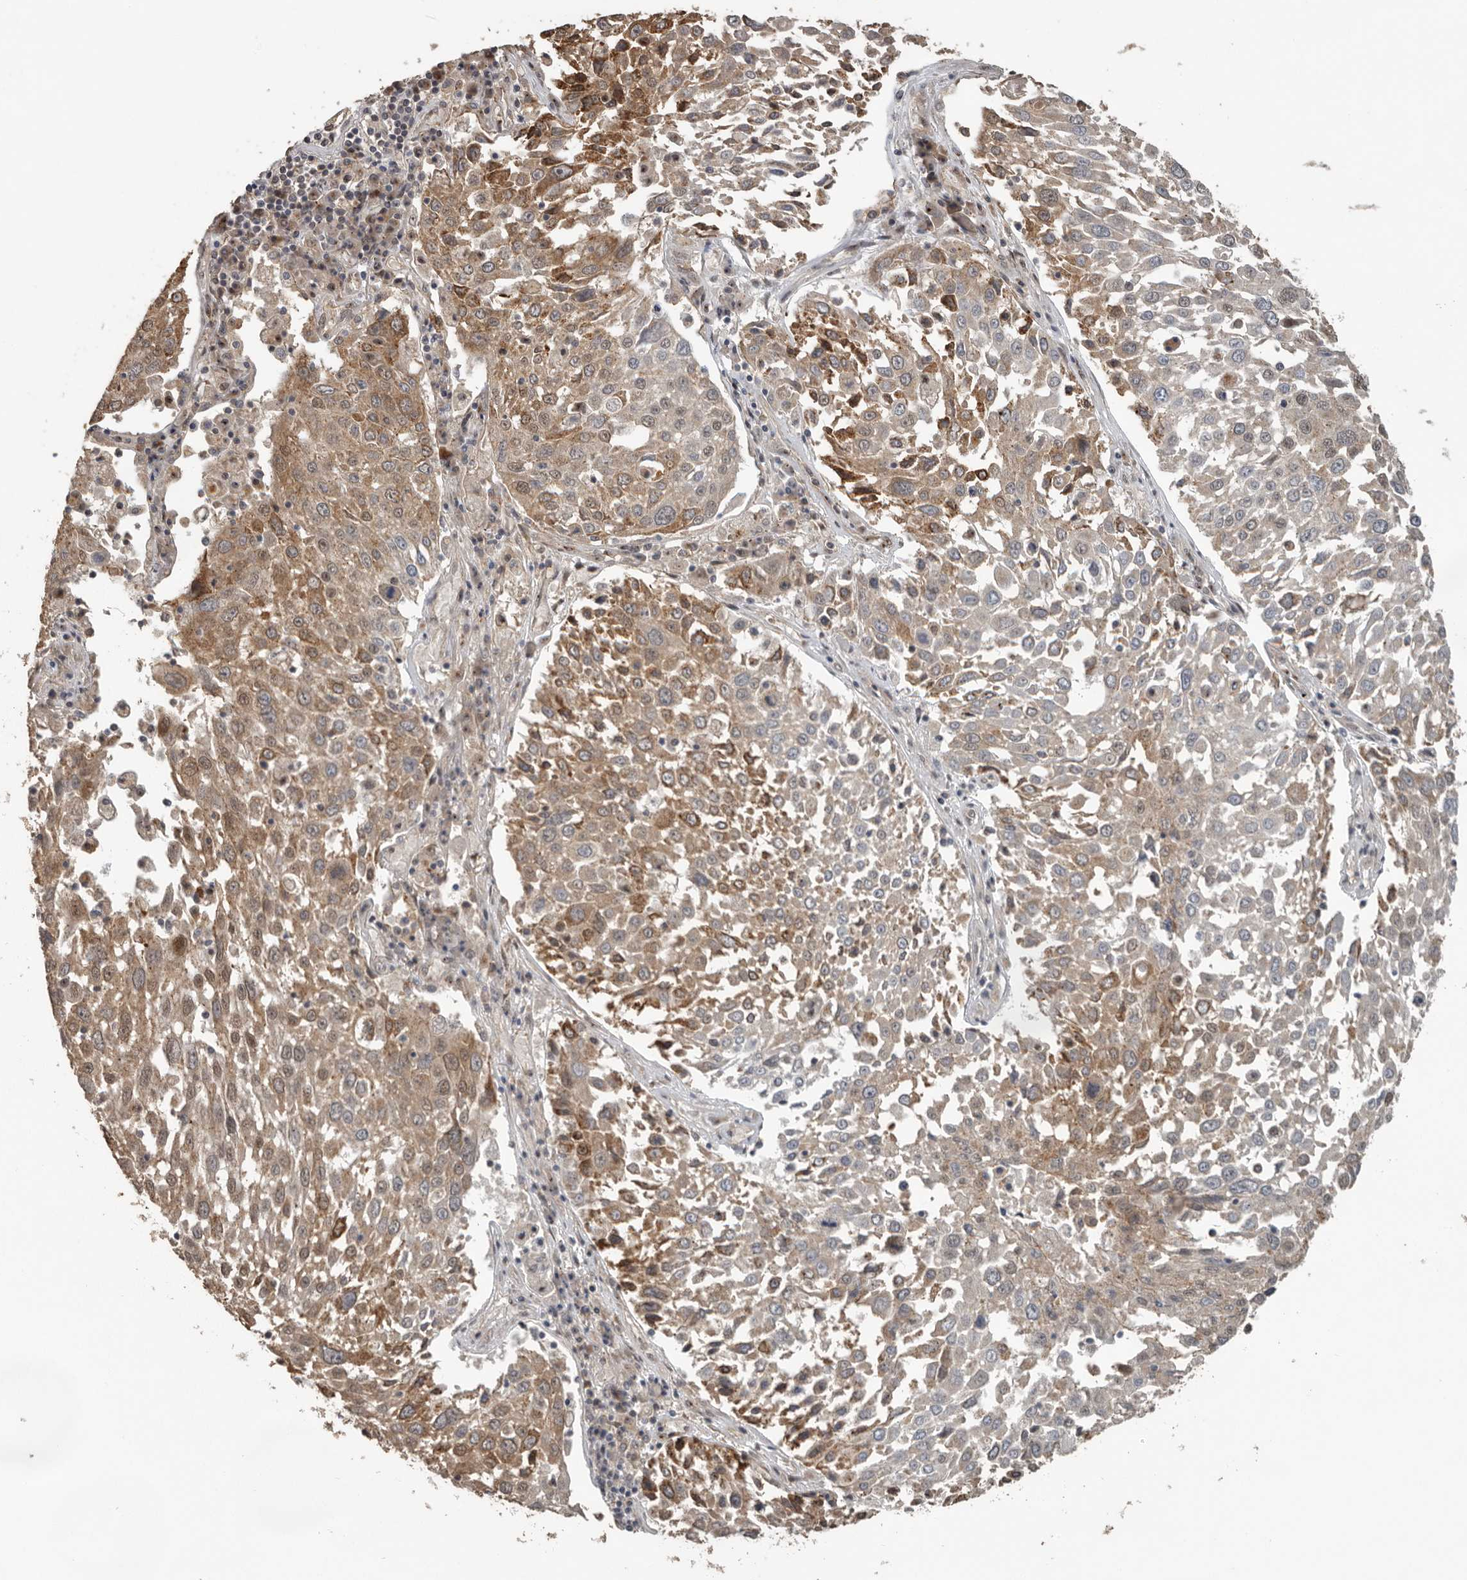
{"staining": {"intensity": "moderate", "quantity": ">75%", "location": "cytoplasmic/membranous,nuclear"}, "tissue": "lung cancer", "cell_type": "Tumor cells", "image_type": "cancer", "snomed": [{"axis": "morphology", "description": "Squamous cell carcinoma, NOS"}, {"axis": "topography", "description": "Lung"}], "caption": "Moderate cytoplasmic/membranous and nuclear protein positivity is appreciated in about >75% of tumor cells in lung squamous cell carcinoma. (brown staining indicates protein expression, while blue staining denotes nuclei).", "gene": "CEP350", "patient": {"sex": "male", "age": 65}}